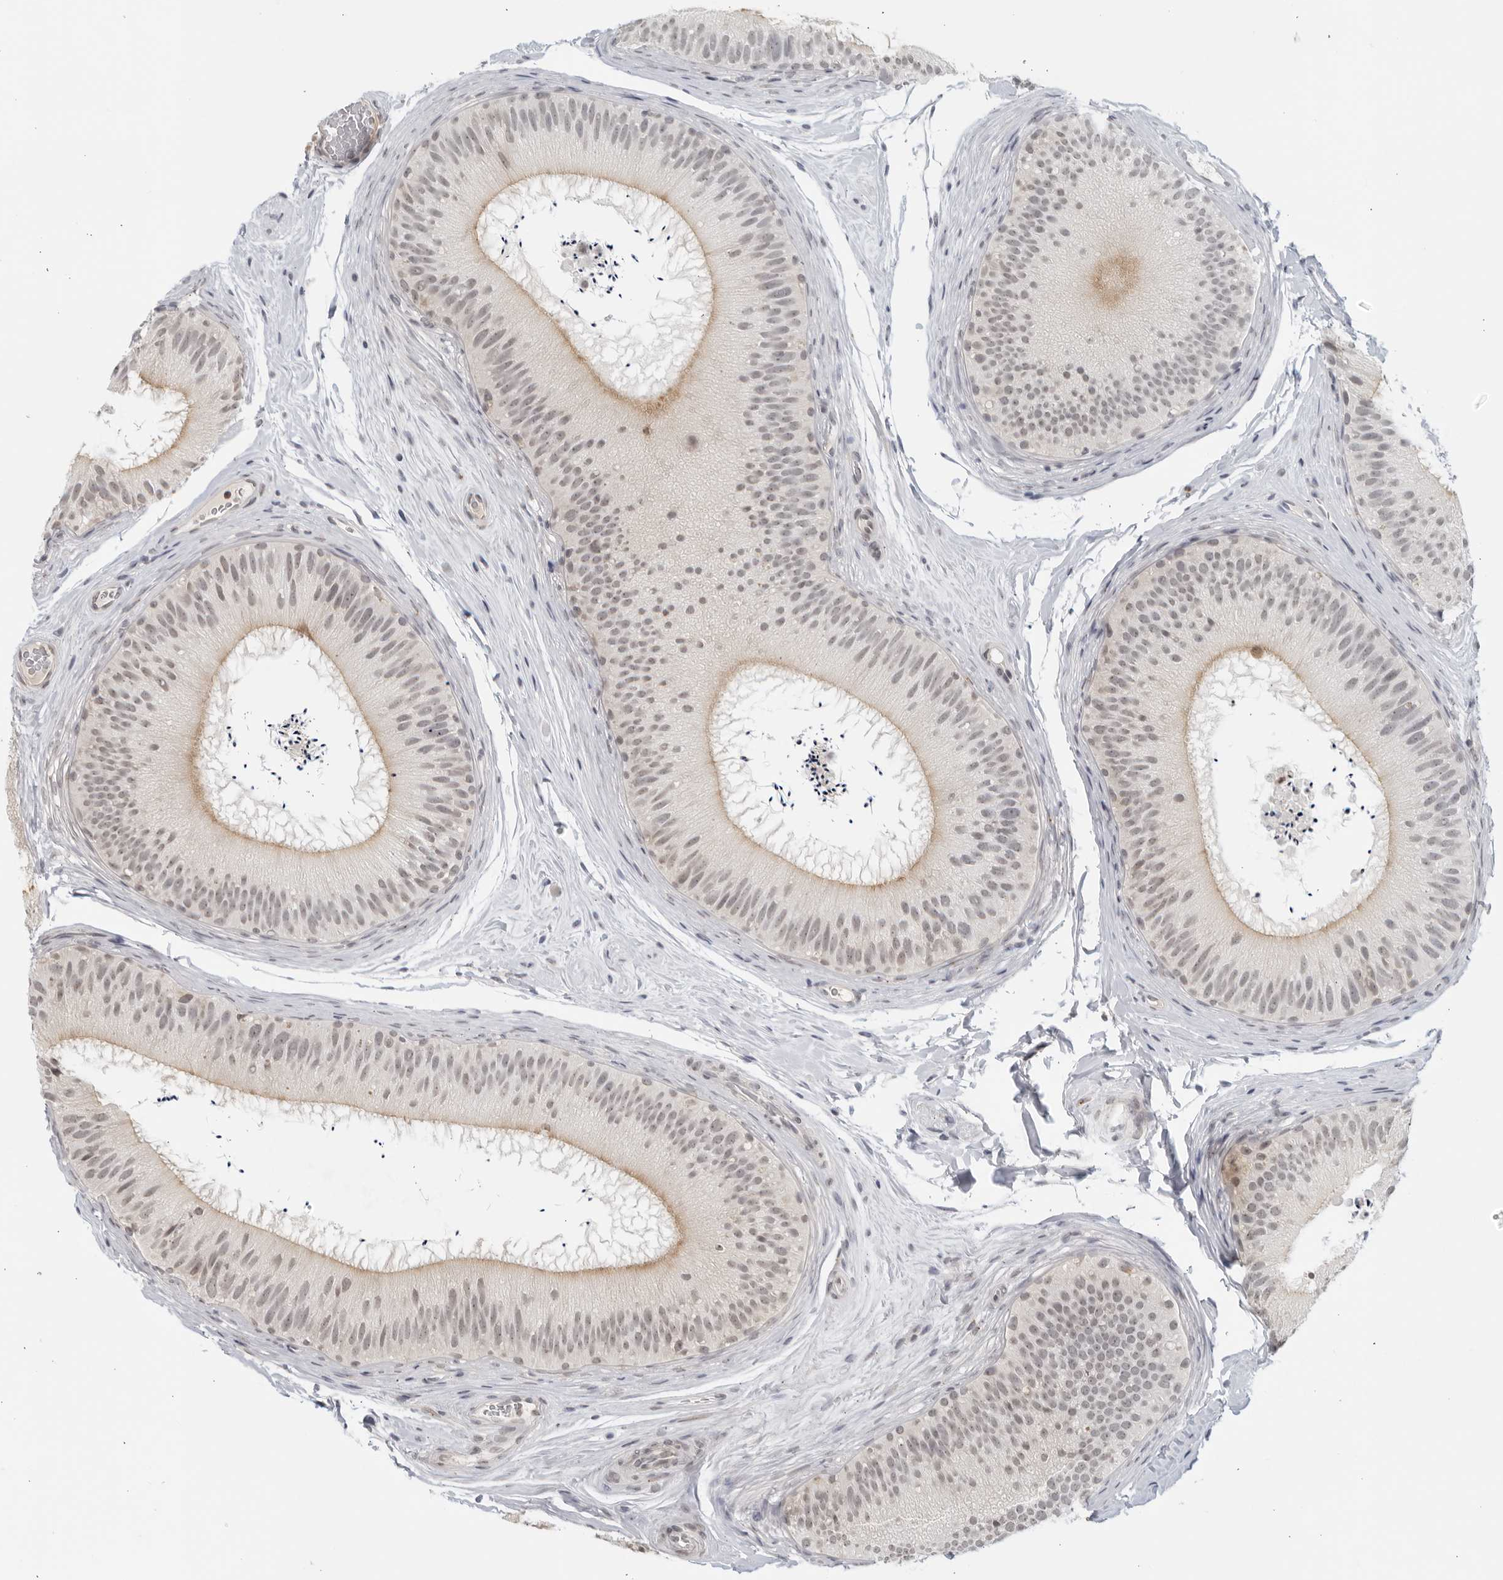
{"staining": {"intensity": "weak", "quantity": "25%-75%", "location": "cytoplasmic/membranous"}, "tissue": "epididymis", "cell_type": "Glandular cells", "image_type": "normal", "snomed": [{"axis": "morphology", "description": "Normal tissue, NOS"}, {"axis": "topography", "description": "Epididymis"}], "caption": "Protein analysis of normal epididymis exhibits weak cytoplasmic/membranous expression in approximately 25%-75% of glandular cells.", "gene": "RAB11FIP3", "patient": {"sex": "male", "age": 45}}